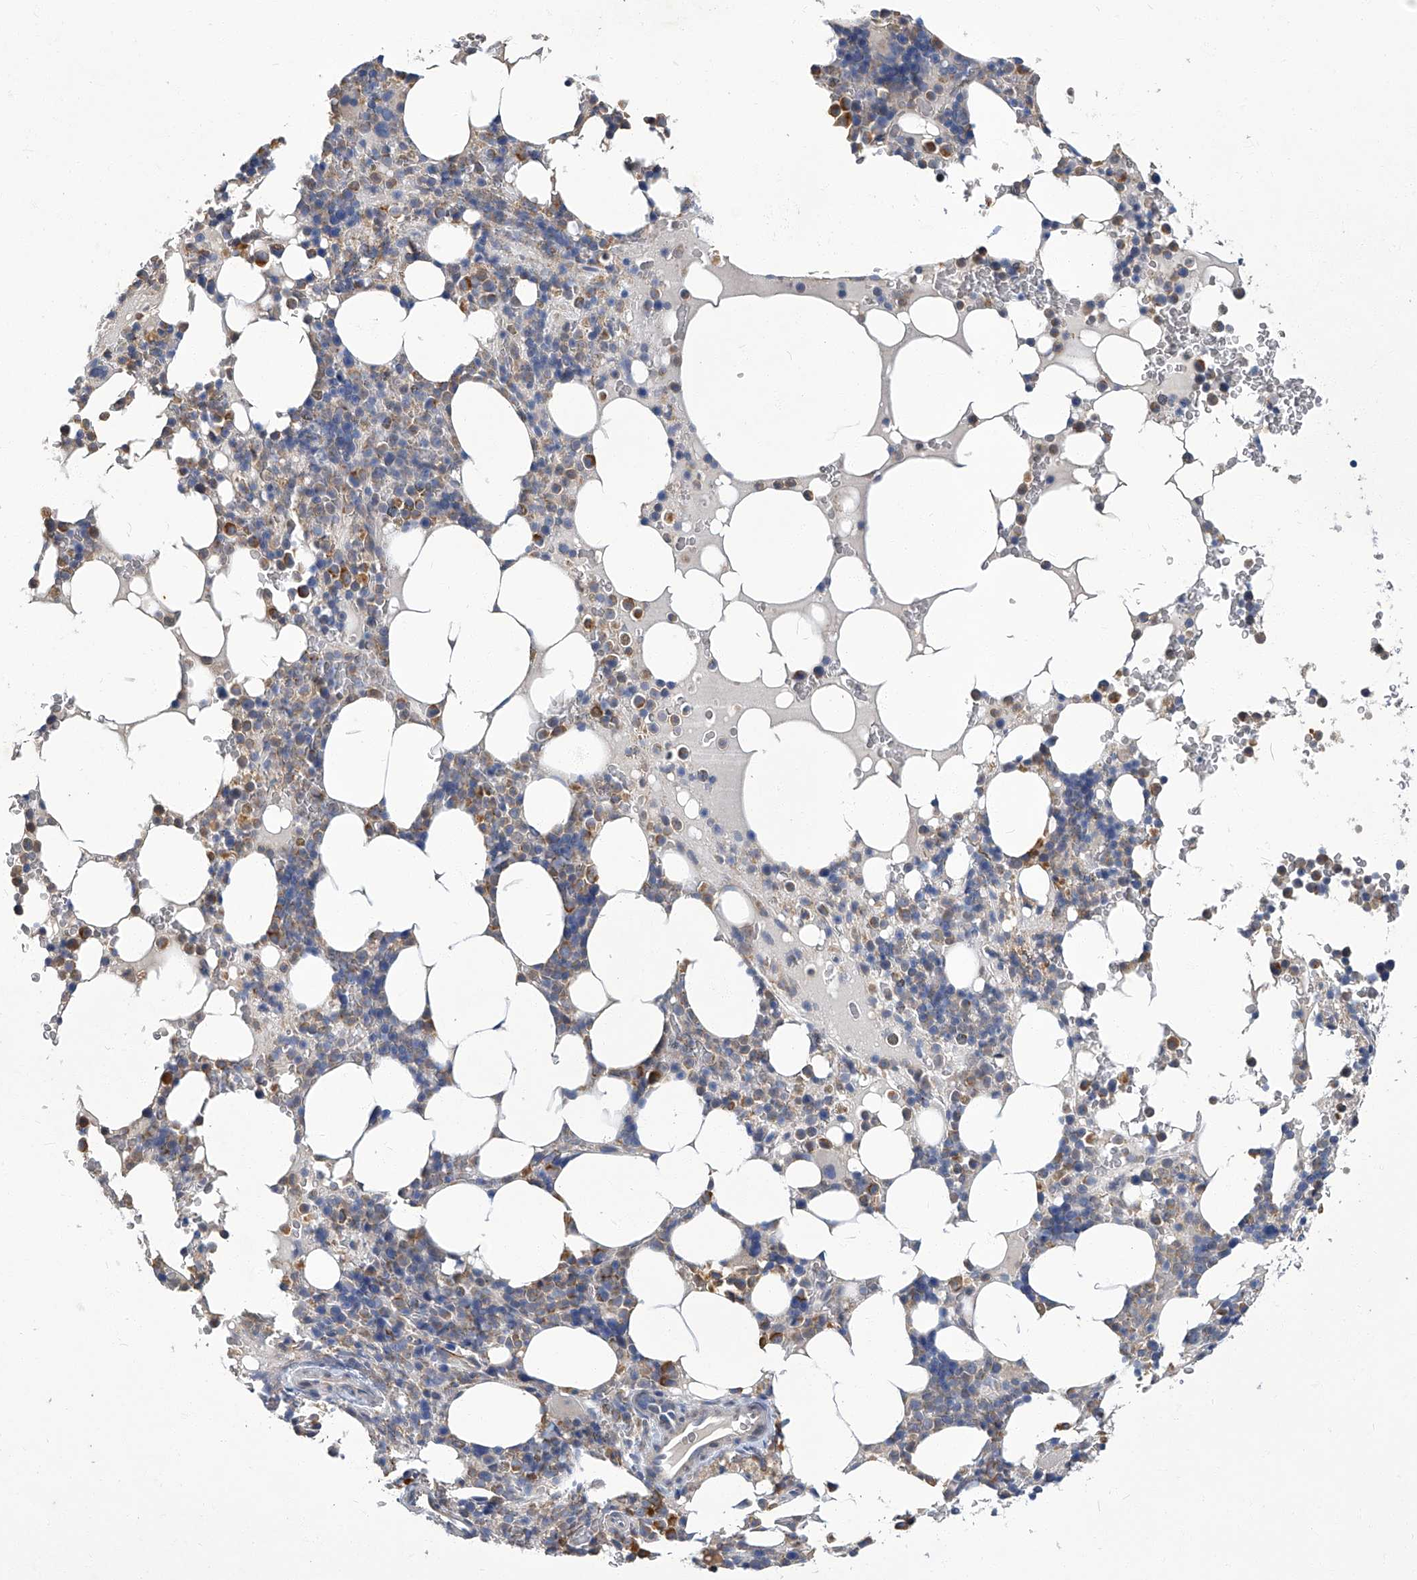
{"staining": {"intensity": "moderate", "quantity": "<25%", "location": "cytoplasmic/membranous"}, "tissue": "bone marrow", "cell_type": "Hematopoietic cells", "image_type": "normal", "snomed": [{"axis": "morphology", "description": "Normal tissue, NOS"}, {"axis": "topography", "description": "Bone marrow"}], "caption": "Bone marrow stained for a protein (brown) displays moderate cytoplasmic/membranous positive expression in approximately <25% of hematopoietic cells.", "gene": "TGFBR1", "patient": {"sex": "male", "age": 58}}